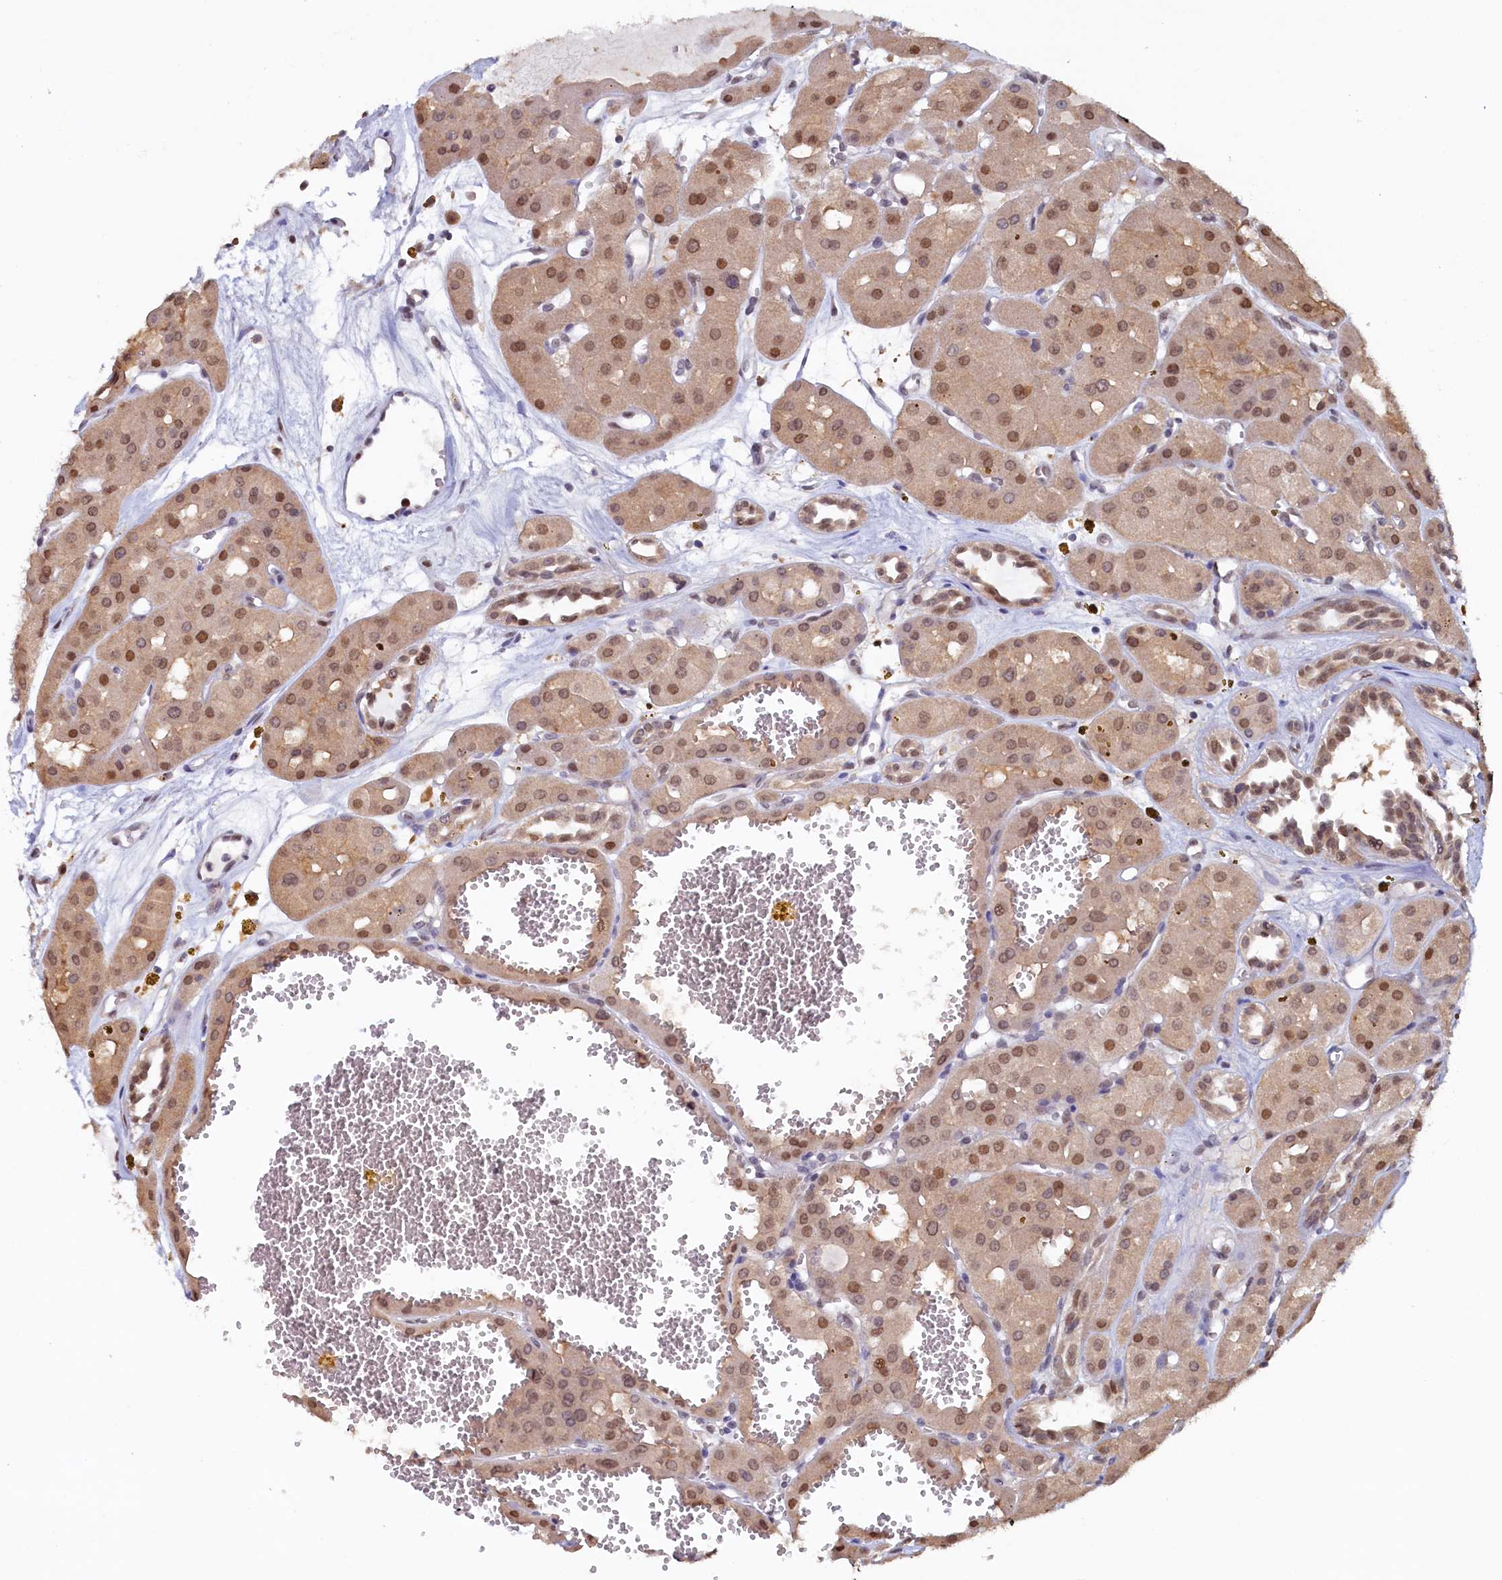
{"staining": {"intensity": "moderate", "quantity": ">75%", "location": "nuclear"}, "tissue": "renal cancer", "cell_type": "Tumor cells", "image_type": "cancer", "snomed": [{"axis": "morphology", "description": "Carcinoma, NOS"}, {"axis": "topography", "description": "Kidney"}], "caption": "Immunohistochemical staining of human renal carcinoma shows medium levels of moderate nuclear expression in approximately >75% of tumor cells.", "gene": "AHCY", "patient": {"sex": "female", "age": 75}}